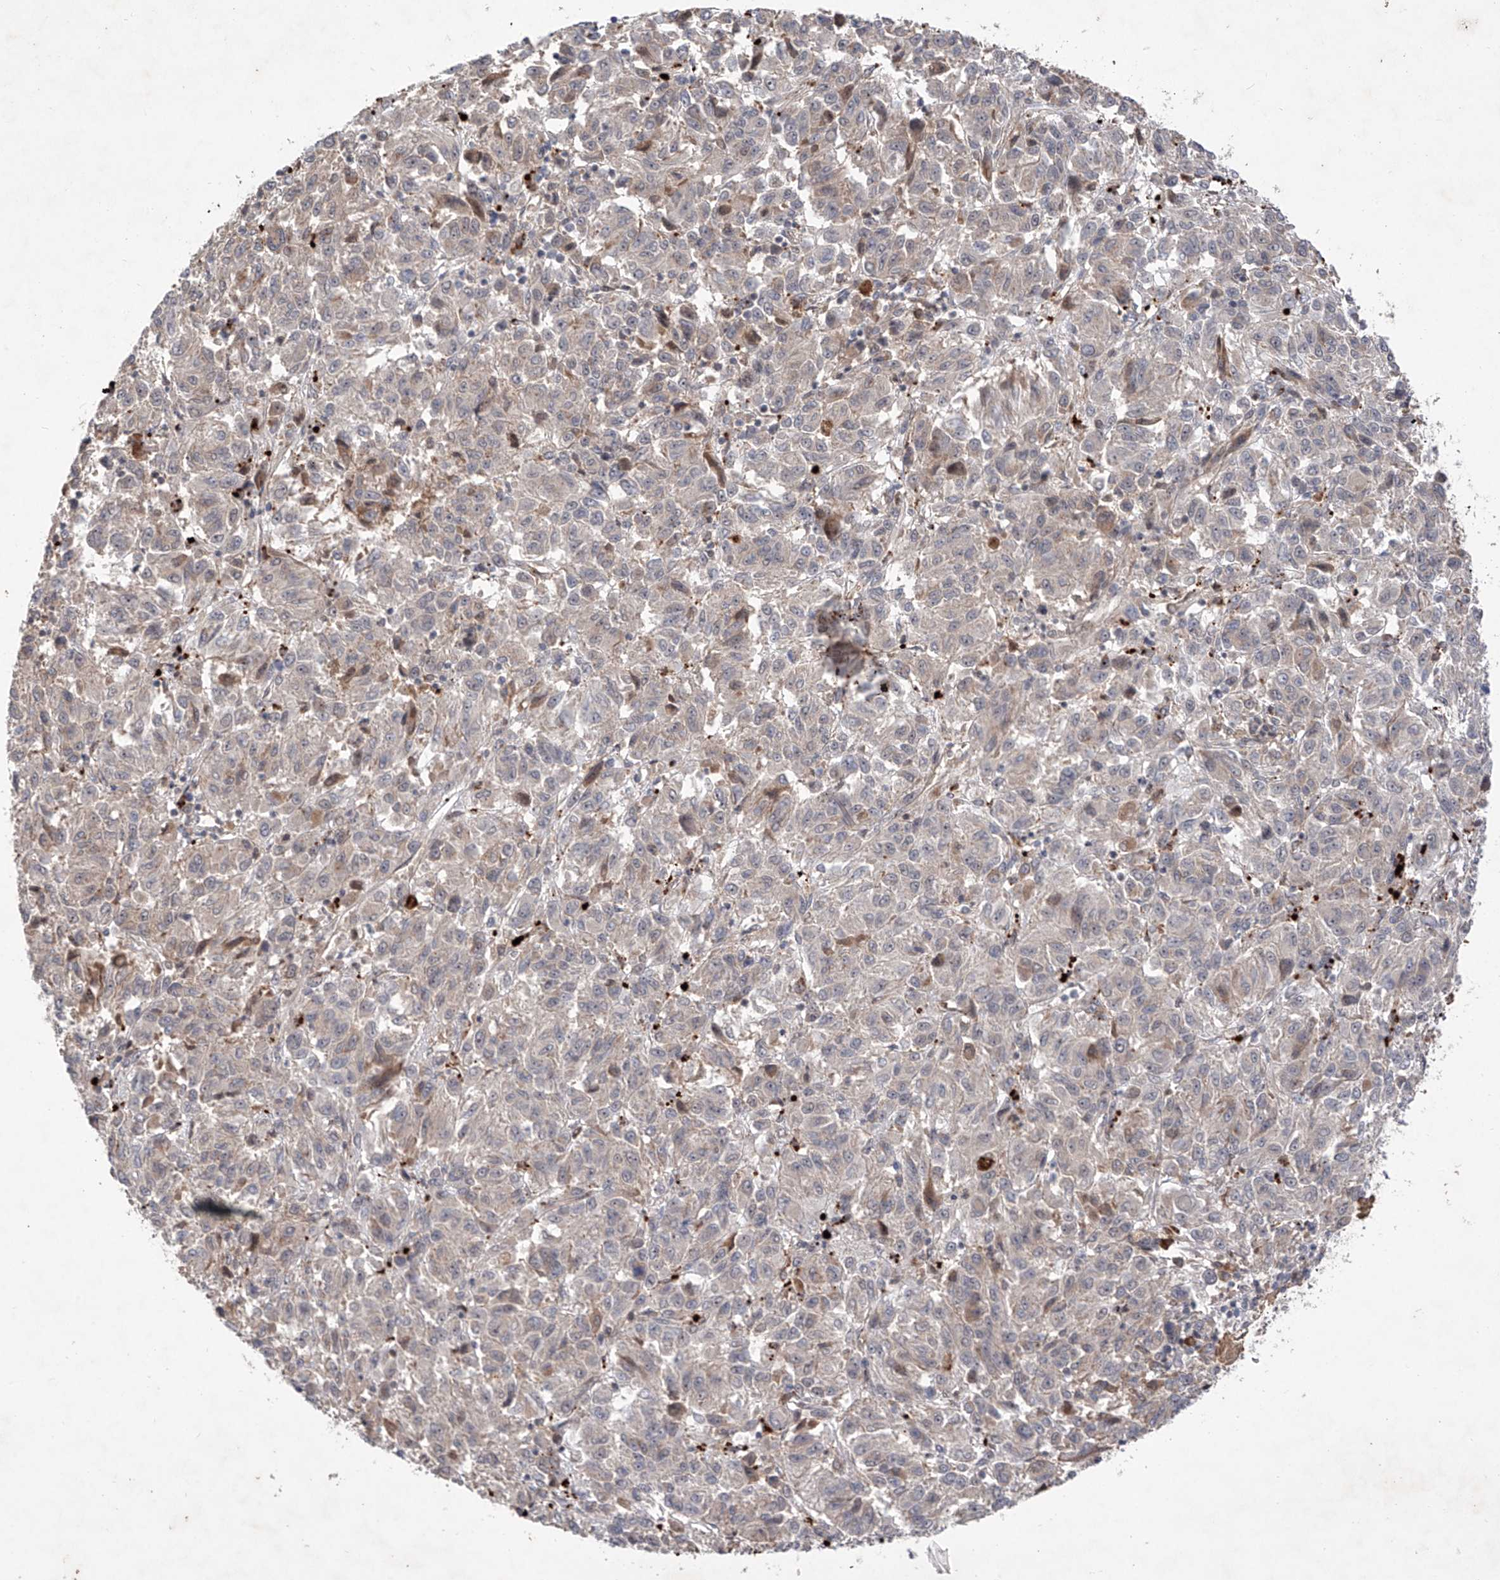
{"staining": {"intensity": "negative", "quantity": "none", "location": "none"}, "tissue": "melanoma", "cell_type": "Tumor cells", "image_type": "cancer", "snomed": [{"axis": "morphology", "description": "Malignant melanoma, Metastatic site"}, {"axis": "topography", "description": "Lung"}], "caption": "Malignant melanoma (metastatic site) stained for a protein using immunohistochemistry shows no expression tumor cells.", "gene": "FAM135A", "patient": {"sex": "male", "age": 64}}